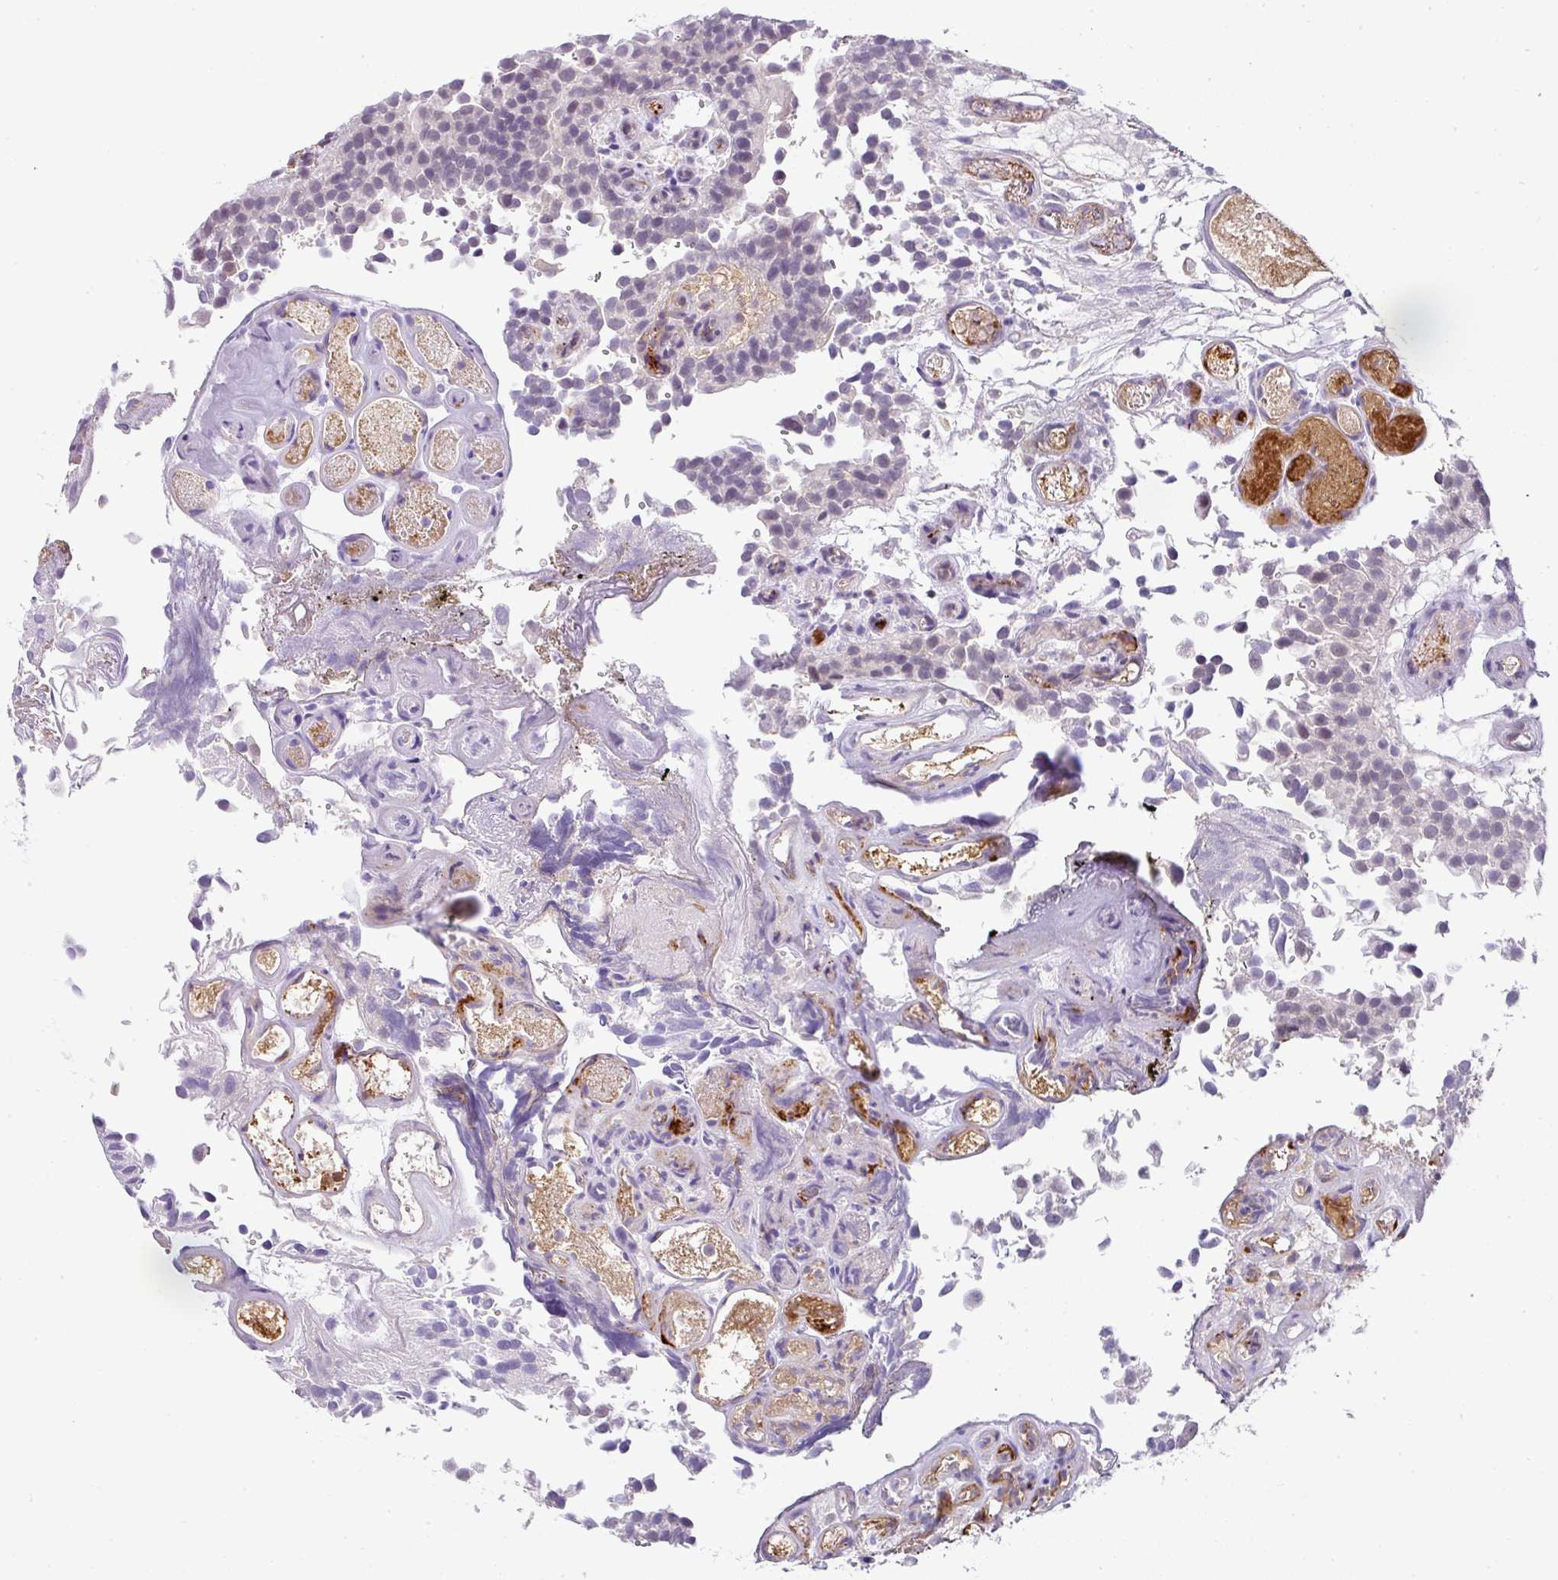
{"staining": {"intensity": "negative", "quantity": "none", "location": "none"}, "tissue": "urothelial cancer", "cell_type": "Tumor cells", "image_type": "cancer", "snomed": [{"axis": "morphology", "description": "Urothelial carcinoma, NOS"}, {"axis": "topography", "description": "Urinary bladder"}], "caption": "High magnification brightfield microscopy of urothelial cancer stained with DAB (3,3'-diaminobenzidine) (brown) and counterstained with hematoxylin (blue): tumor cells show no significant expression.", "gene": "FGF17", "patient": {"sex": "male", "age": 87}}